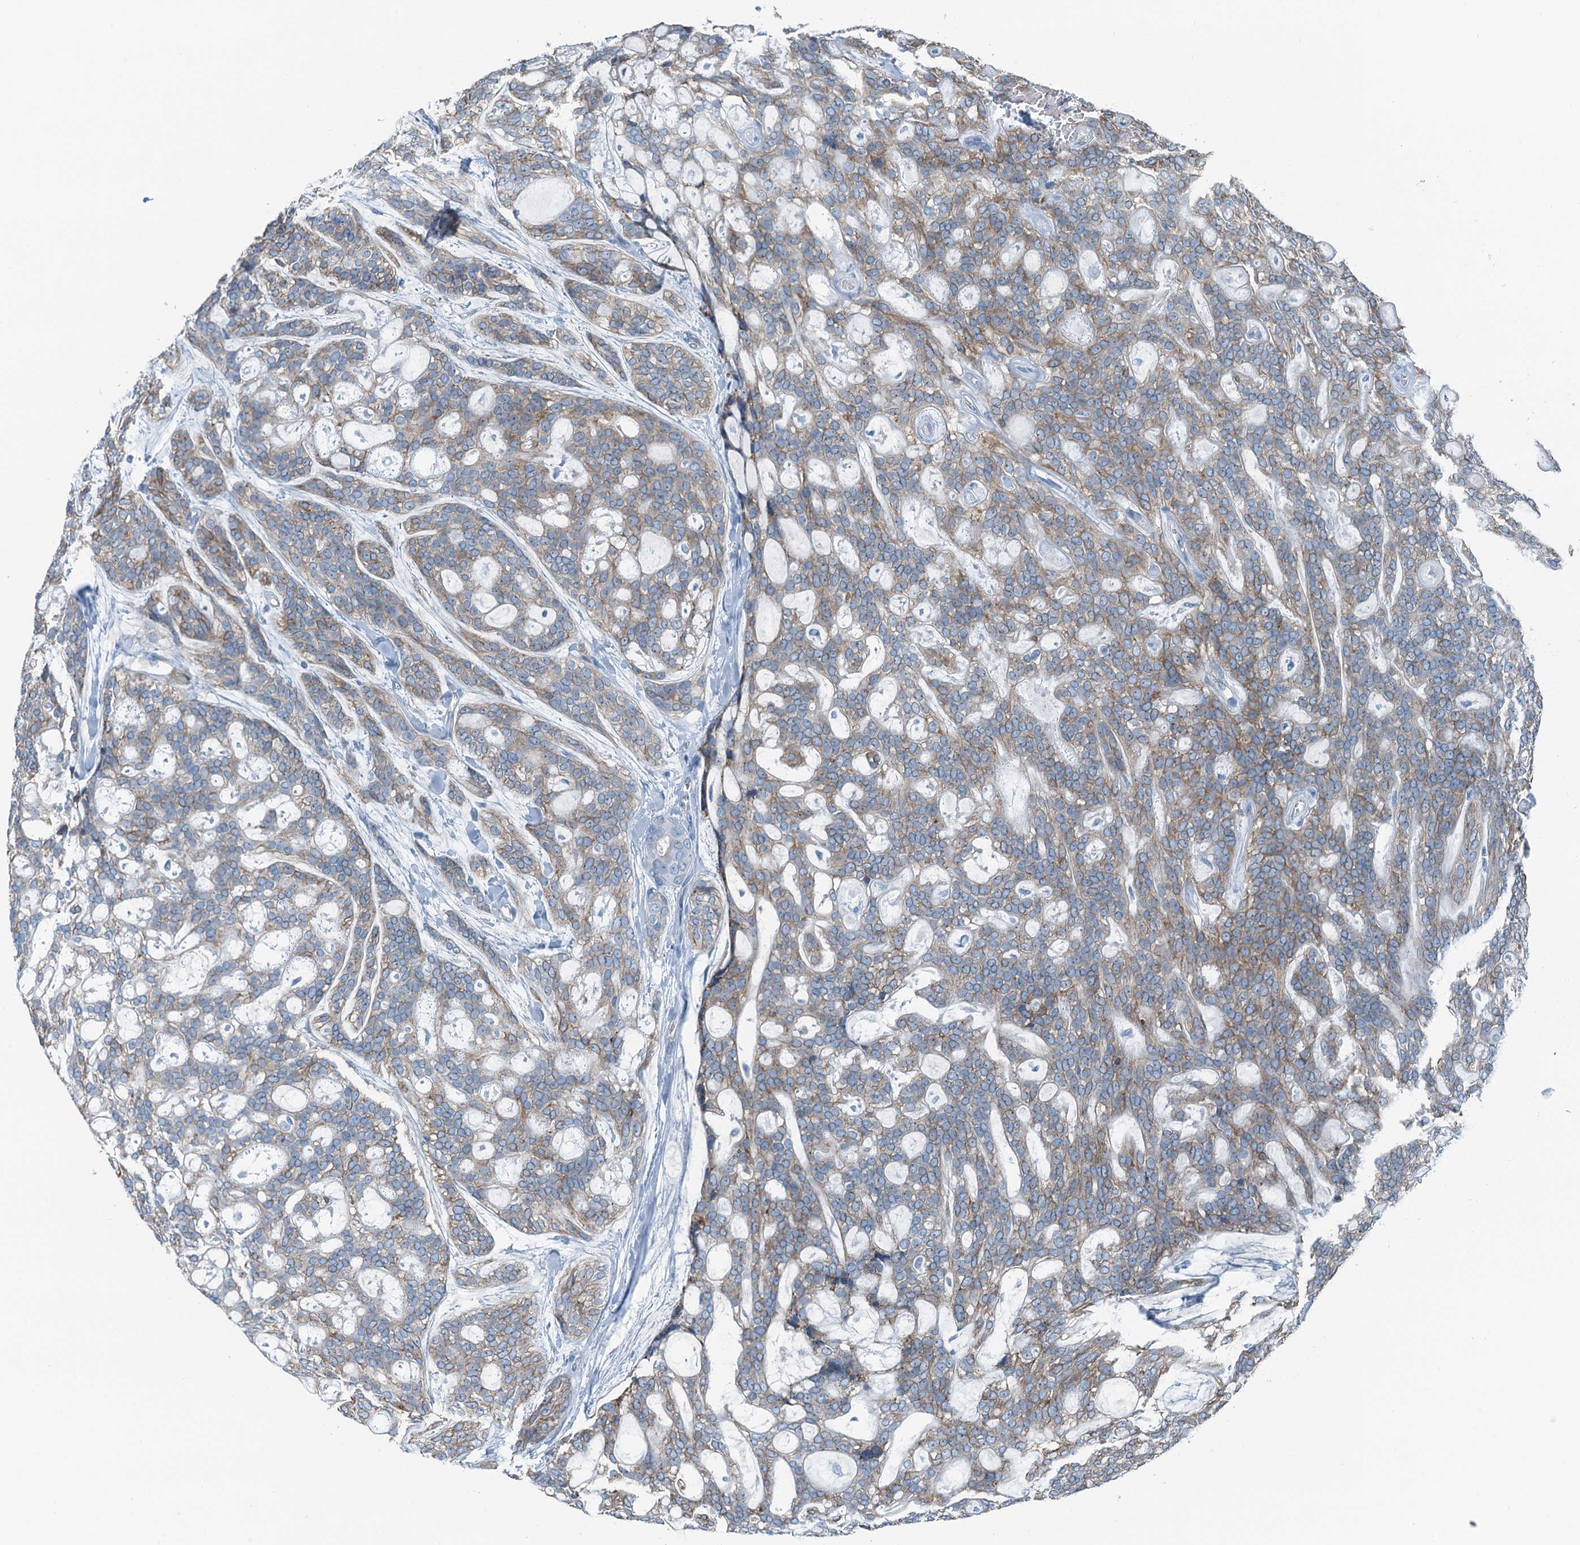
{"staining": {"intensity": "weak", "quantity": "25%-75%", "location": "cytoplasmic/membranous"}, "tissue": "head and neck cancer", "cell_type": "Tumor cells", "image_type": "cancer", "snomed": [{"axis": "morphology", "description": "Adenocarcinoma, NOS"}, {"axis": "topography", "description": "Head-Neck"}], "caption": "Protein analysis of head and neck adenocarcinoma tissue reveals weak cytoplasmic/membranous positivity in approximately 25%-75% of tumor cells.", "gene": "TMOD2", "patient": {"sex": "male", "age": 66}}